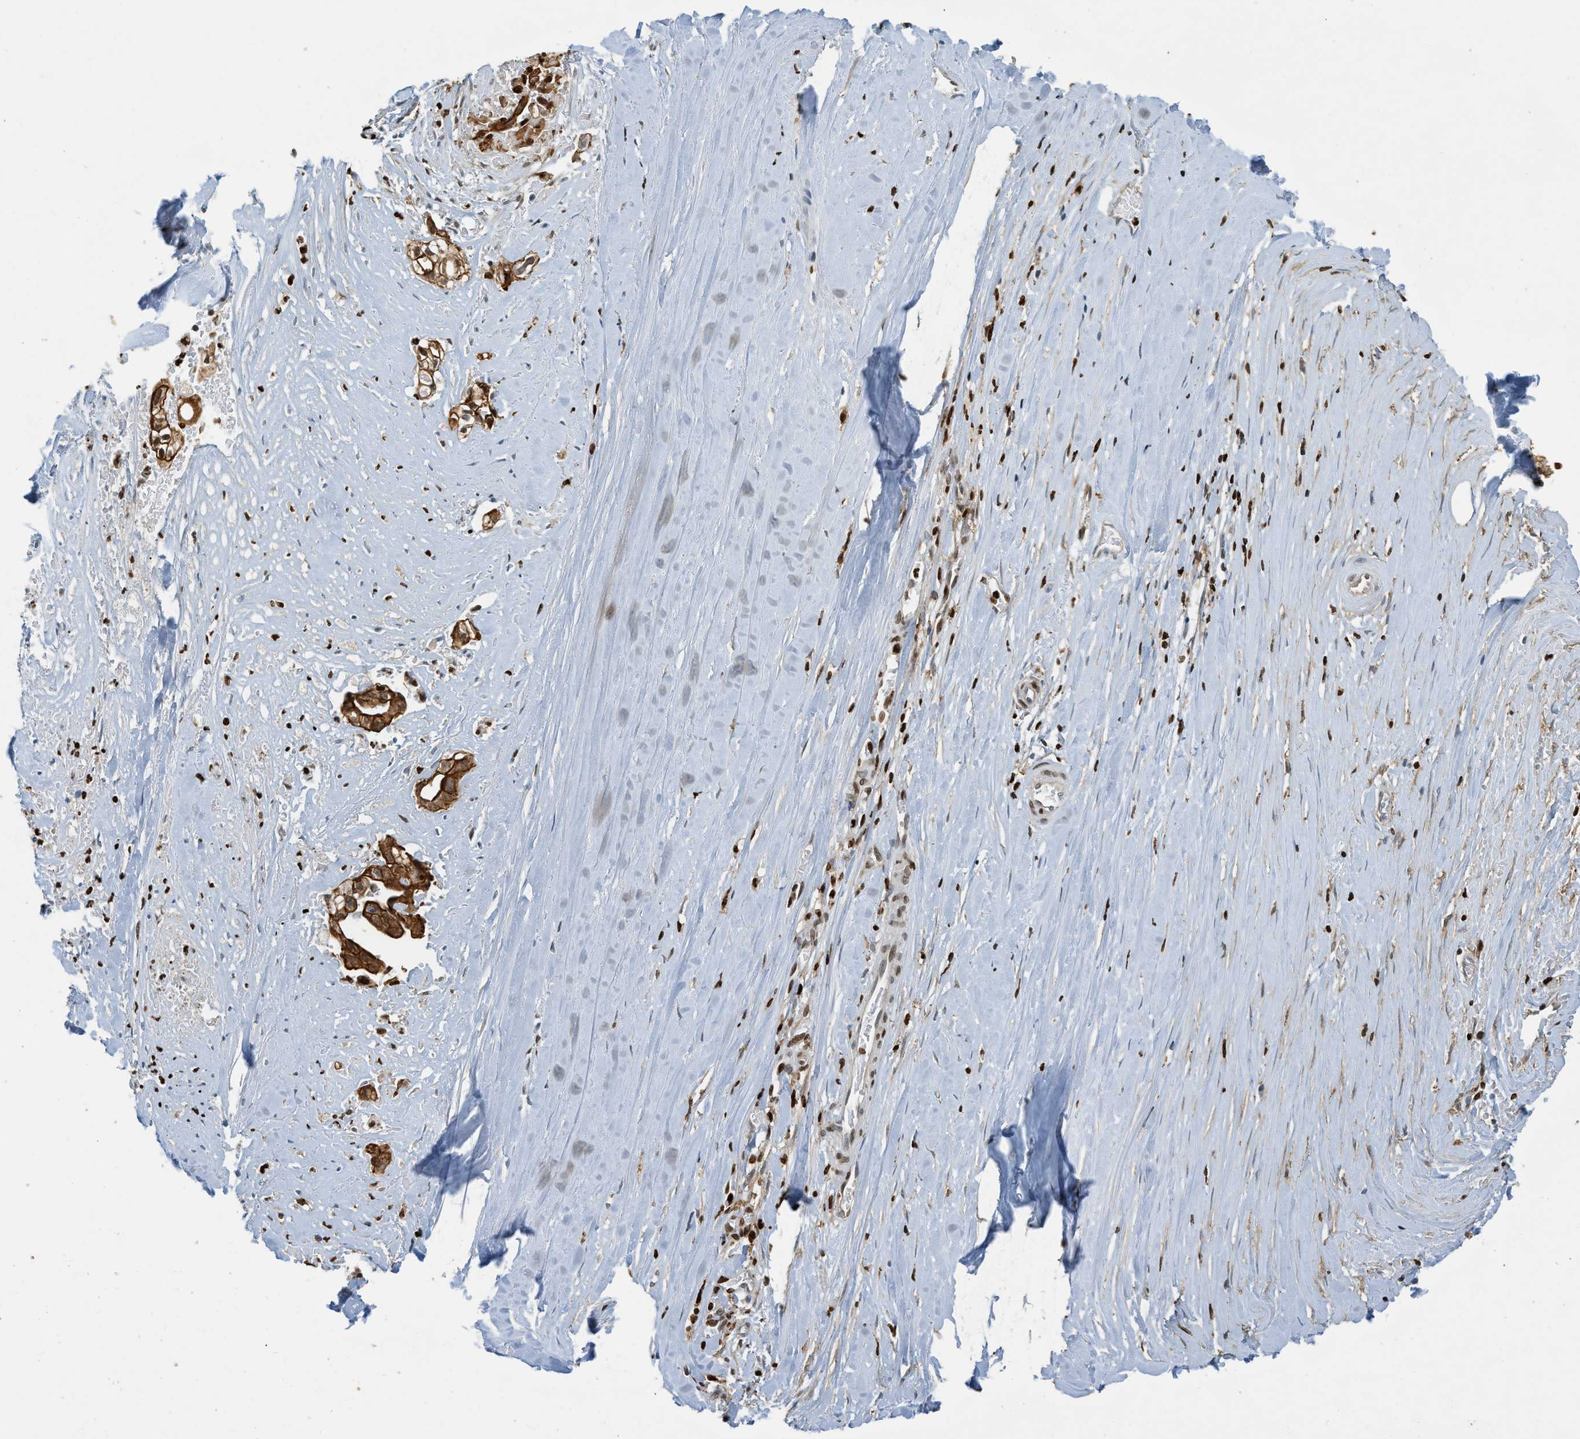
{"staining": {"intensity": "strong", "quantity": ">75%", "location": "cytoplasmic/membranous"}, "tissue": "liver cancer", "cell_type": "Tumor cells", "image_type": "cancer", "snomed": [{"axis": "morphology", "description": "Cholangiocarcinoma"}, {"axis": "topography", "description": "Liver"}], "caption": "Strong cytoplasmic/membranous expression for a protein is identified in approximately >75% of tumor cells of liver cancer (cholangiocarcinoma) using immunohistochemistry (IHC).", "gene": "SH3D19", "patient": {"sex": "female", "age": 70}}